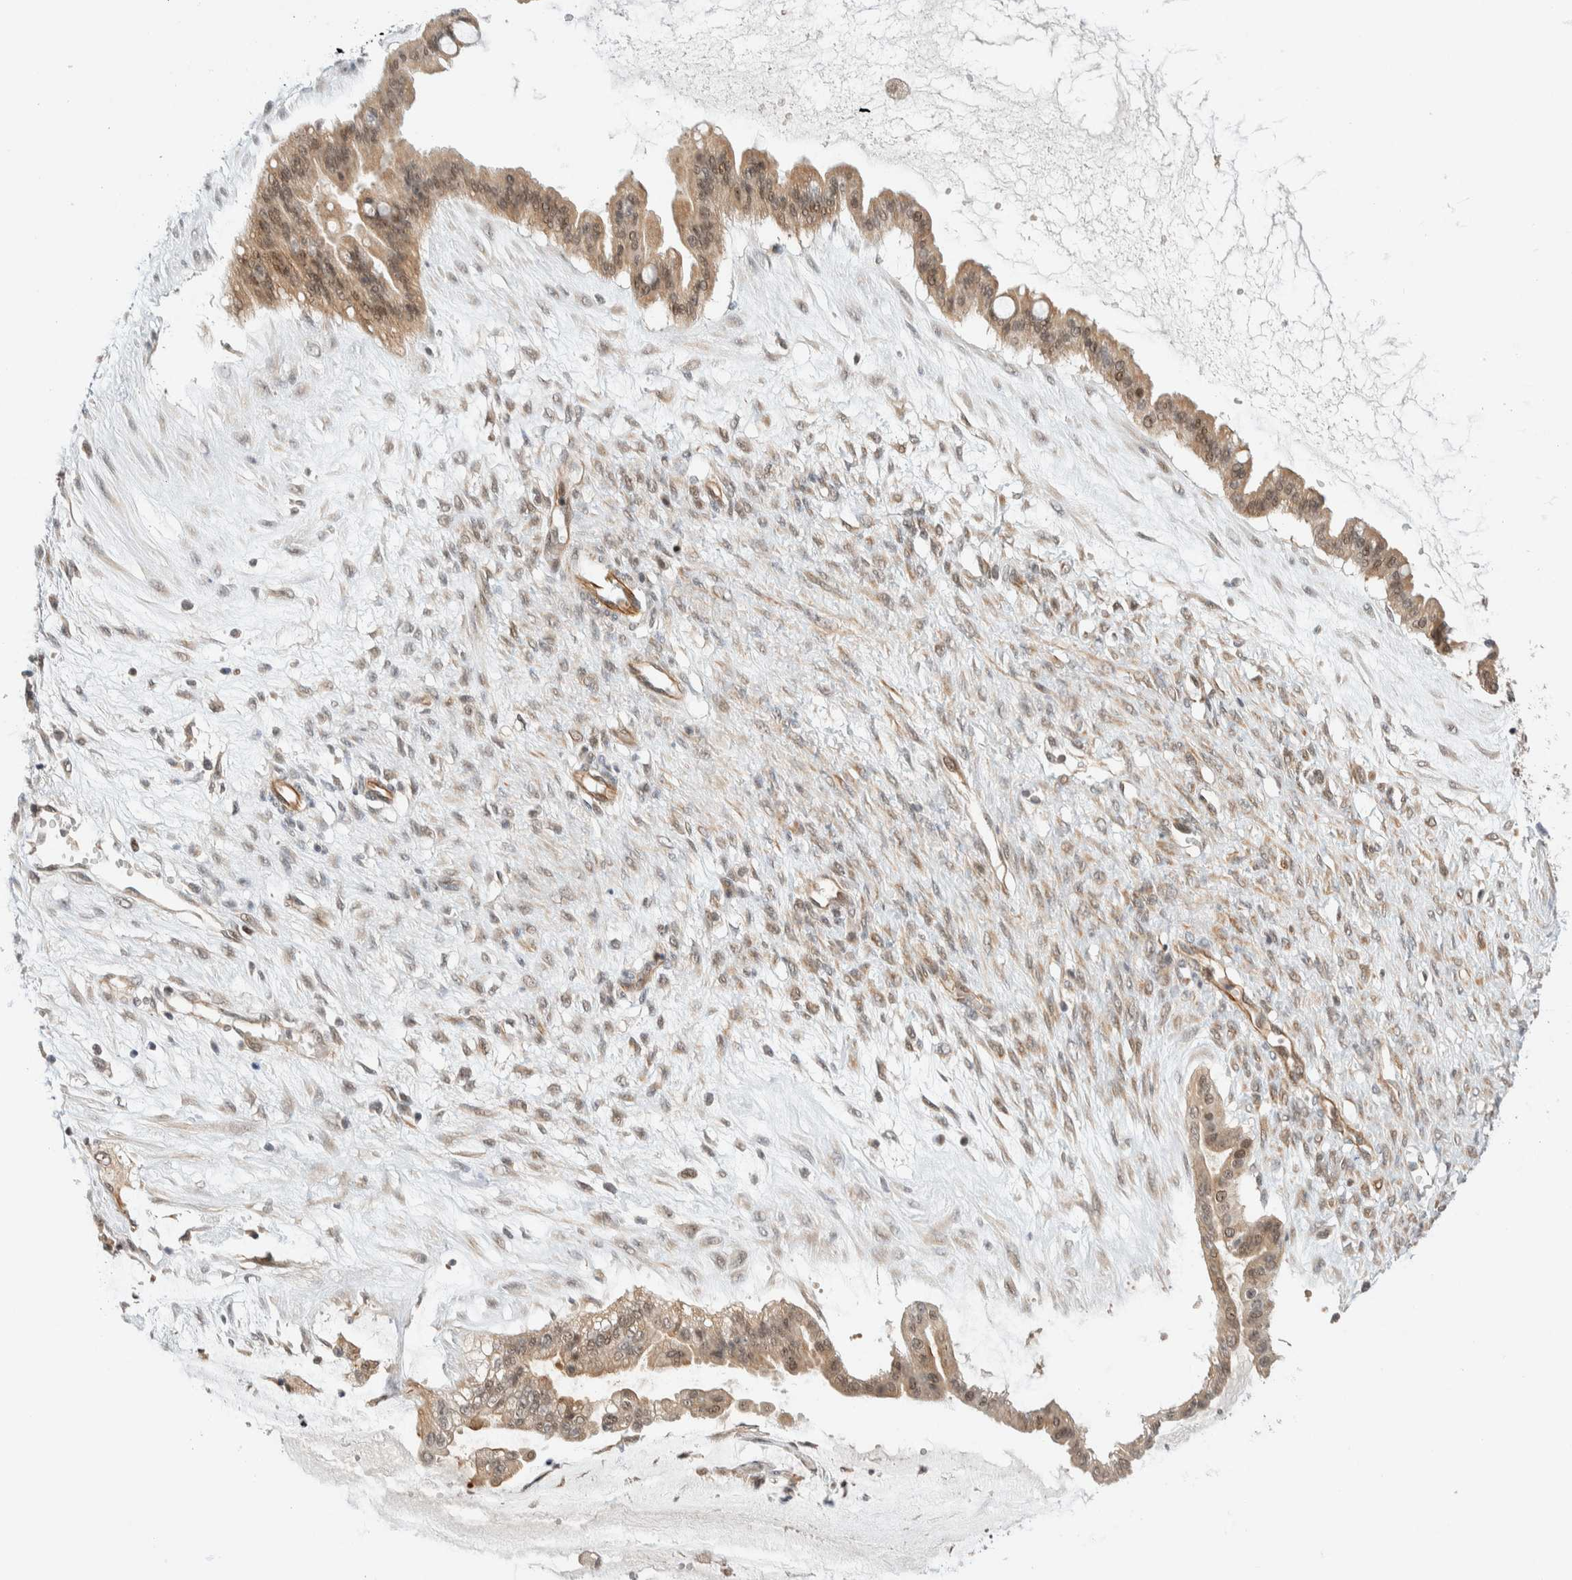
{"staining": {"intensity": "moderate", "quantity": ">75%", "location": "cytoplasmic/membranous,nuclear"}, "tissue": "ovarian cancer", "cell_type": "Tumor cells", "image_type": "cancer", "snomed": [{"axis": "morphology", "description": "Cystadenocarcinoma, mucinous, NOS"}, {"axis": "topography", "description": "Ovary"}], "caption": "Protein staining displays moderate cytoplasmic/membranous and nuclear positivity in about >75% of tumor cells in ovarian cancer (mucinous cystadenocarcinoma). (brown staining indicates protein expression, while blue staining denotes nuclei).", "gene": "C8orf76", "patient": {"sex": "female", "age": 73}}